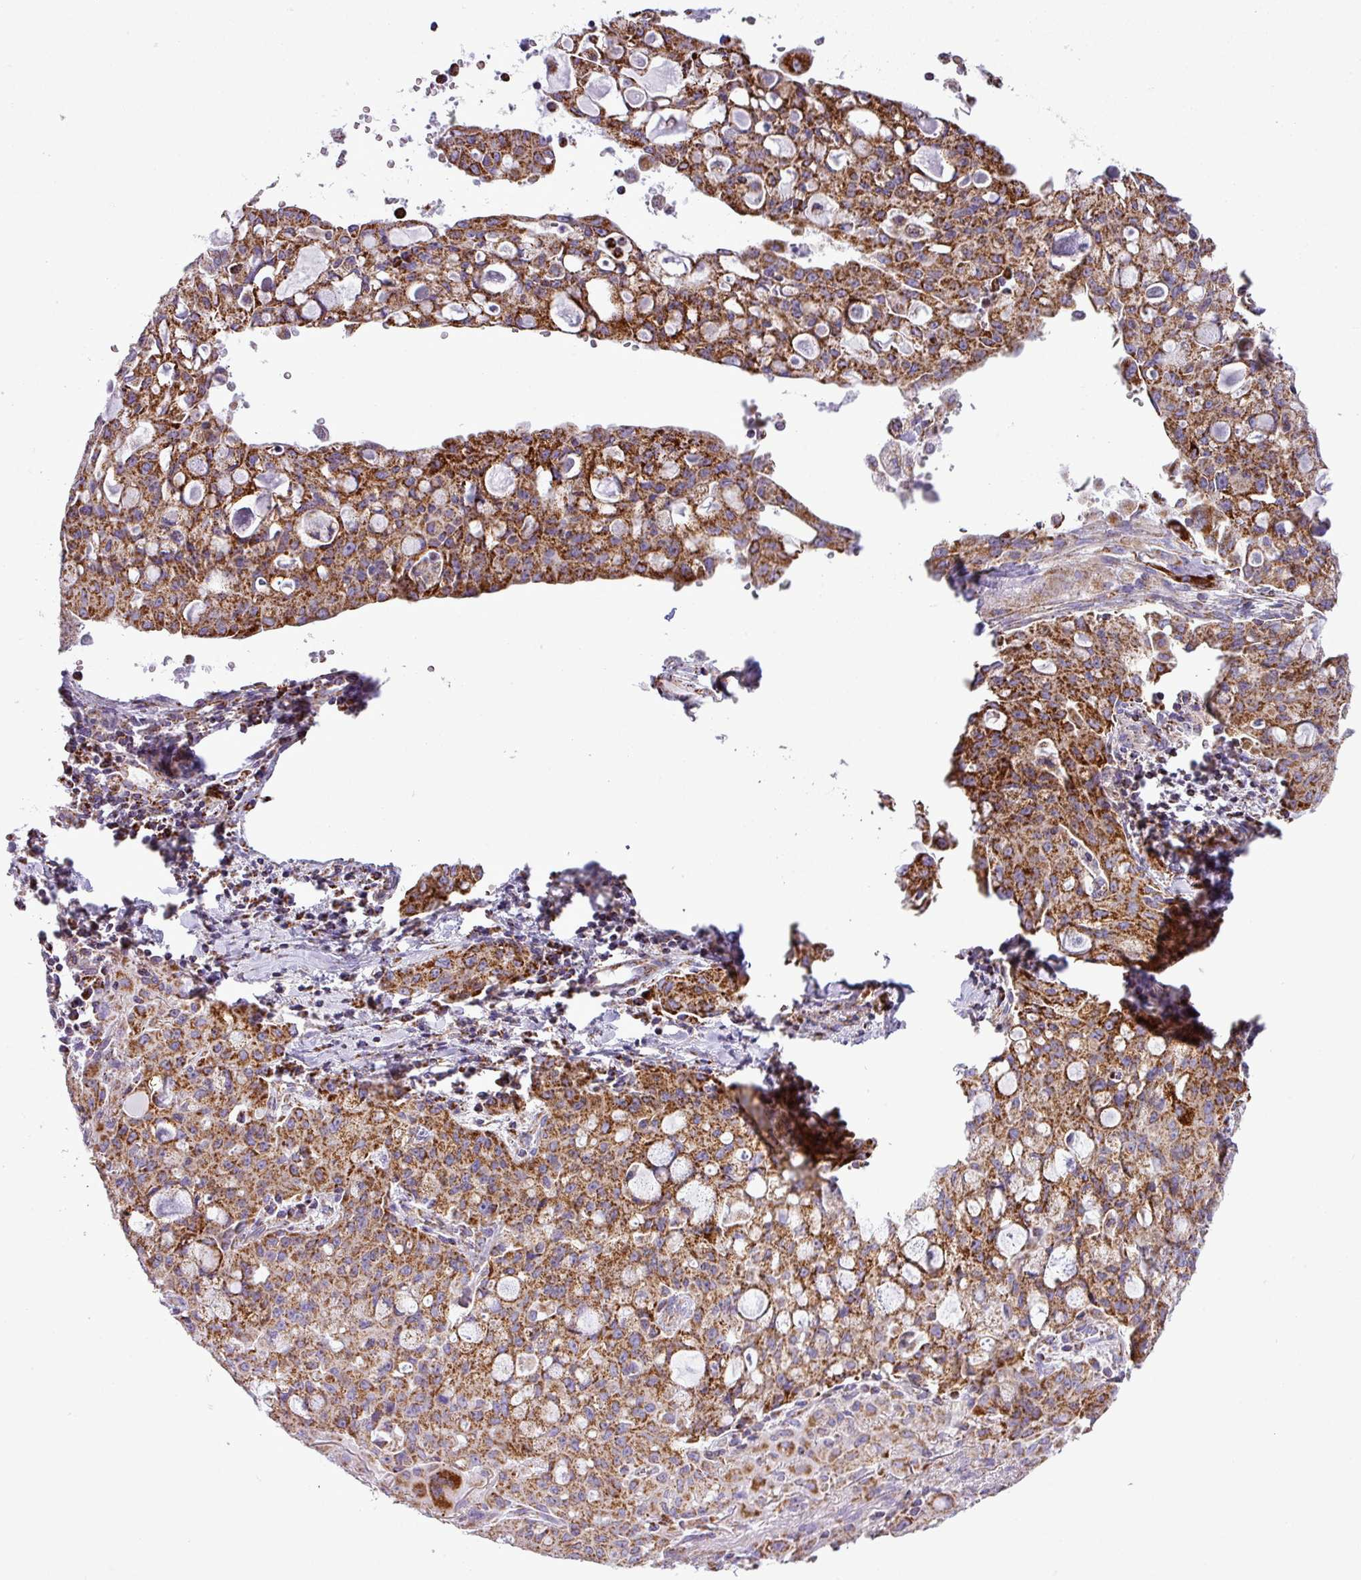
{"staining": {"intensity": "strong", "quantity": ">75%", "location": "cytoplasmic/membranous"}, "tissue": "lung cancer", "cell_type": "Tumor cells", "image_type": "cancer", "snomed": [{"axis": "morphology", "description": "Adenocarcinoma, NOS"}, {"axis": "topography", "description": "Lung"}], "caption": "Protein staining of adenocarcinoma (lung) tissue demonstrates strong cytoplasmic/membranous positivity in about >75% of tumor cells.", "gene": "ZNF81", "patient": {"sex": "female", "age": 44}}